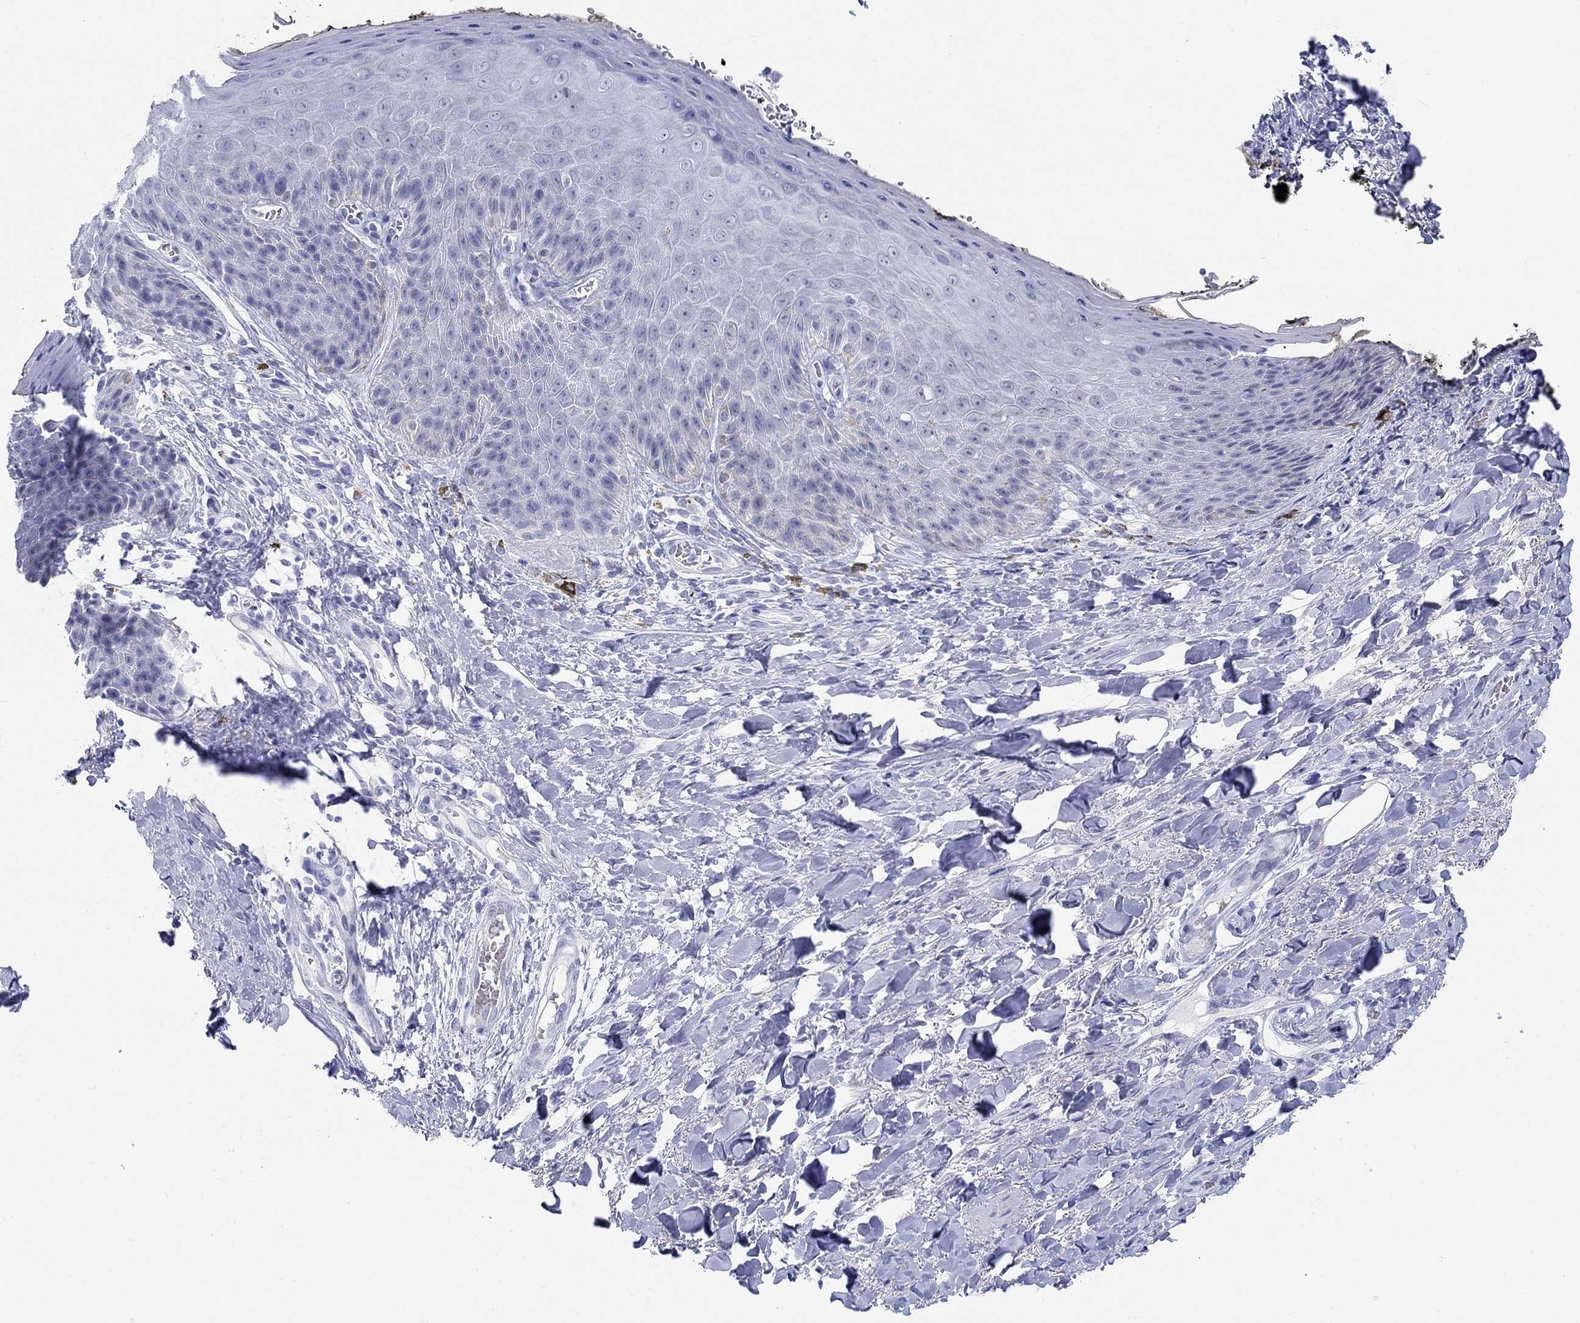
{"staining": {"intensity": "negative", "quantity": "none", "location": "none"}, "tissue": "skin", "cell_type": "Epidermal cells", "image_type": "normal", "snomed": [{"axis": "morphology", "description": "Normal tissue, NOS"}, {"axis": "topography", "description": "Anal"}, {"axis": "topography", "description": "Peripheral nerve tissue"}], "caption": "This is a micrograph of immunohistochemistry staining of normal skin, which shows no expression in epidermal cells. (DAB (3,3'-diaminobenzidine) immunohistochemistry, high magnification).", "gene": "GRIA3", "patient": {"sex": "male", "age": 53}}